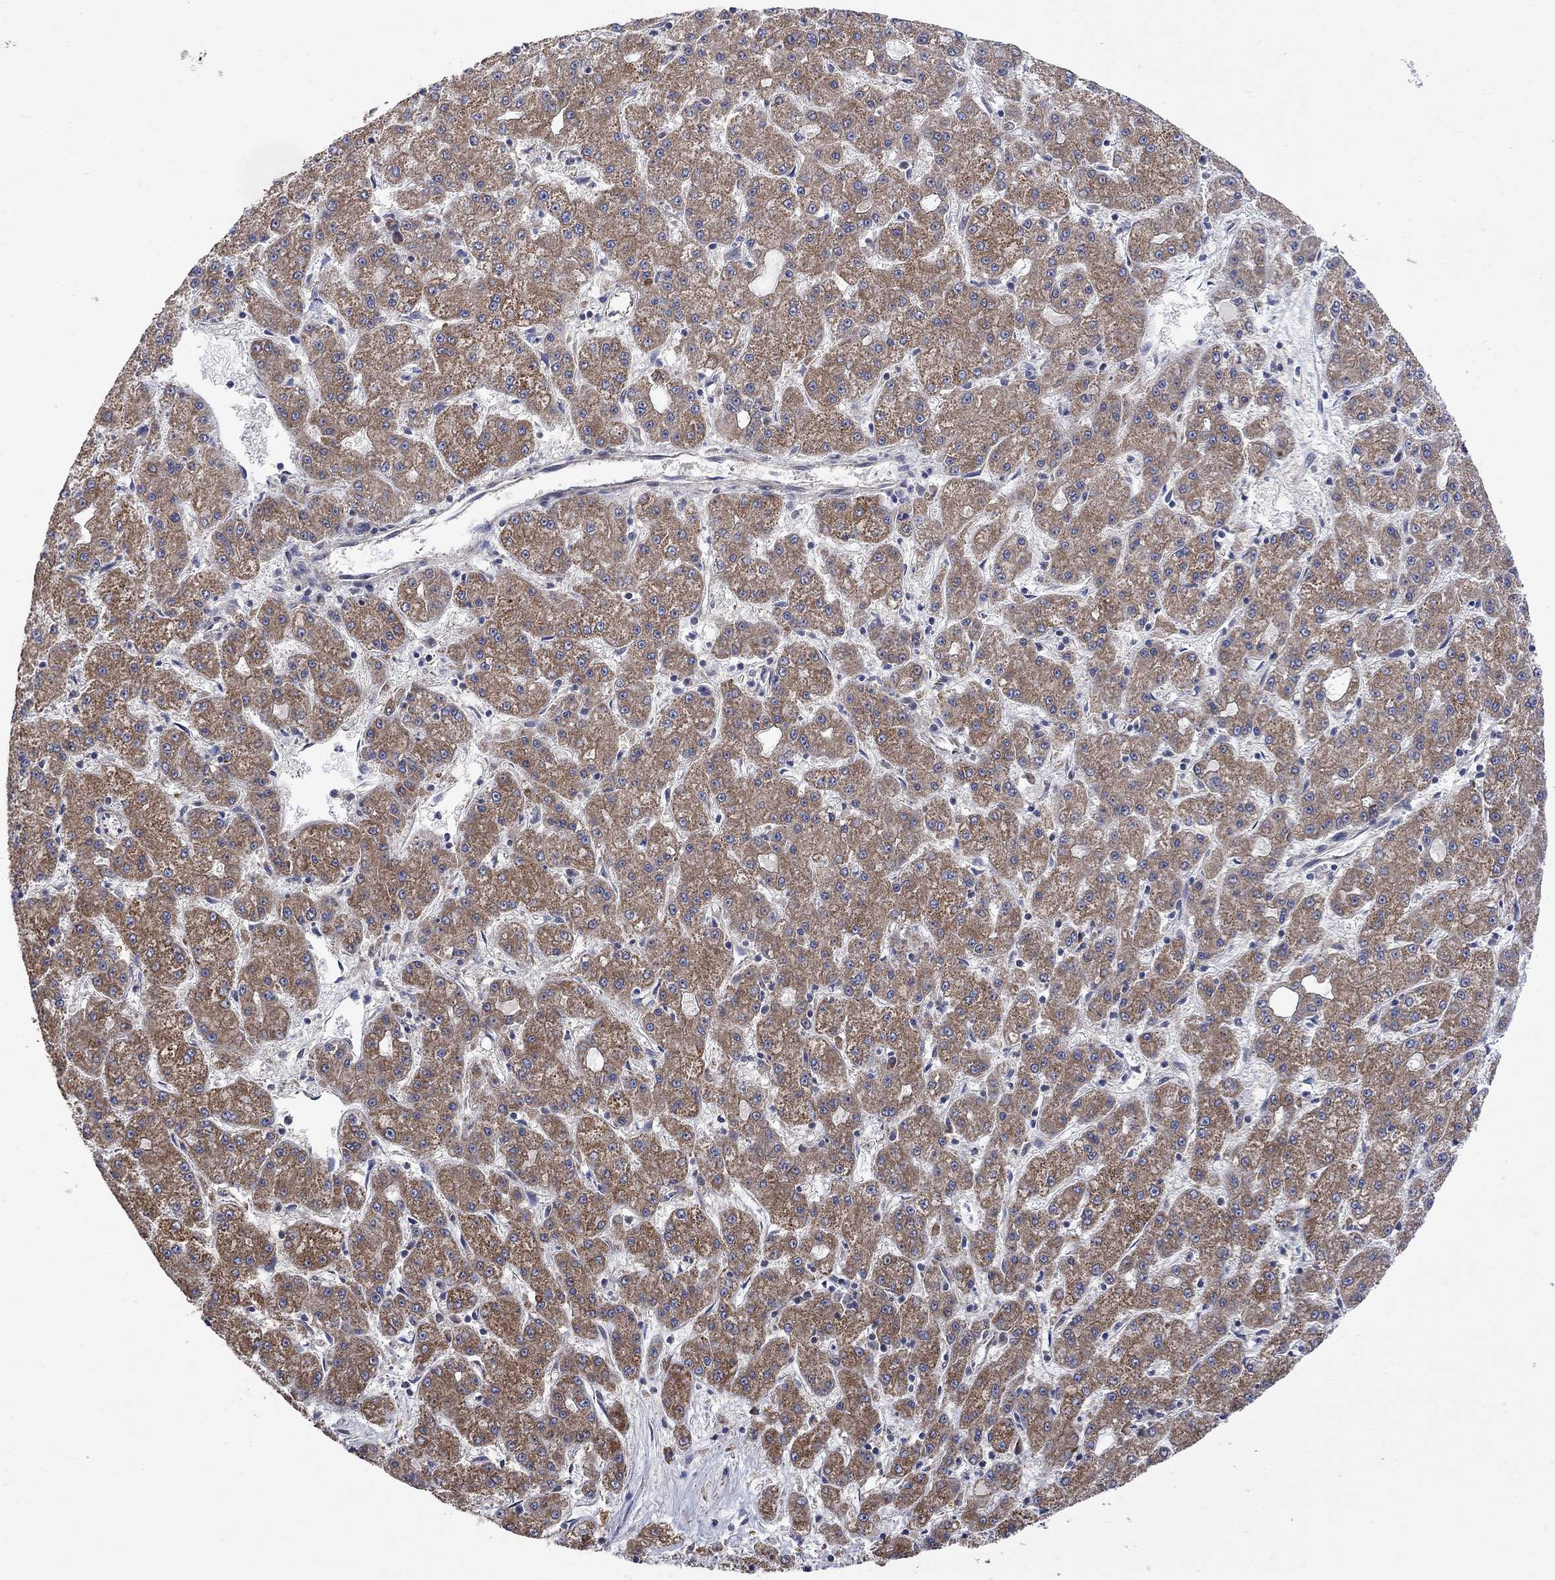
{"staining": {"intensity": "strong", "quantity": ">75%", "location": "cytoplasmic/membranous"}, "tissue": "liver cancer", "cell_type": "Tumor cells", "image_type": "cancer", "snomed": [{"axis": "morphology", "description": "Carcinoma, Hepatocellular, NOS"}, {"axis": "topography", "description": "Liver"}], "caption": "Protein positivity by immunohistochemistry (IHC) exhibits strong cytoplasmic/membranous positivity in approximately >75% of tumor cells in hepatocellular carcinoma (liver). (IHC, brightfield microscopy, high magnification).", "gene": "ANKRA2", "patient": {"sex": "male", "age": 73}}